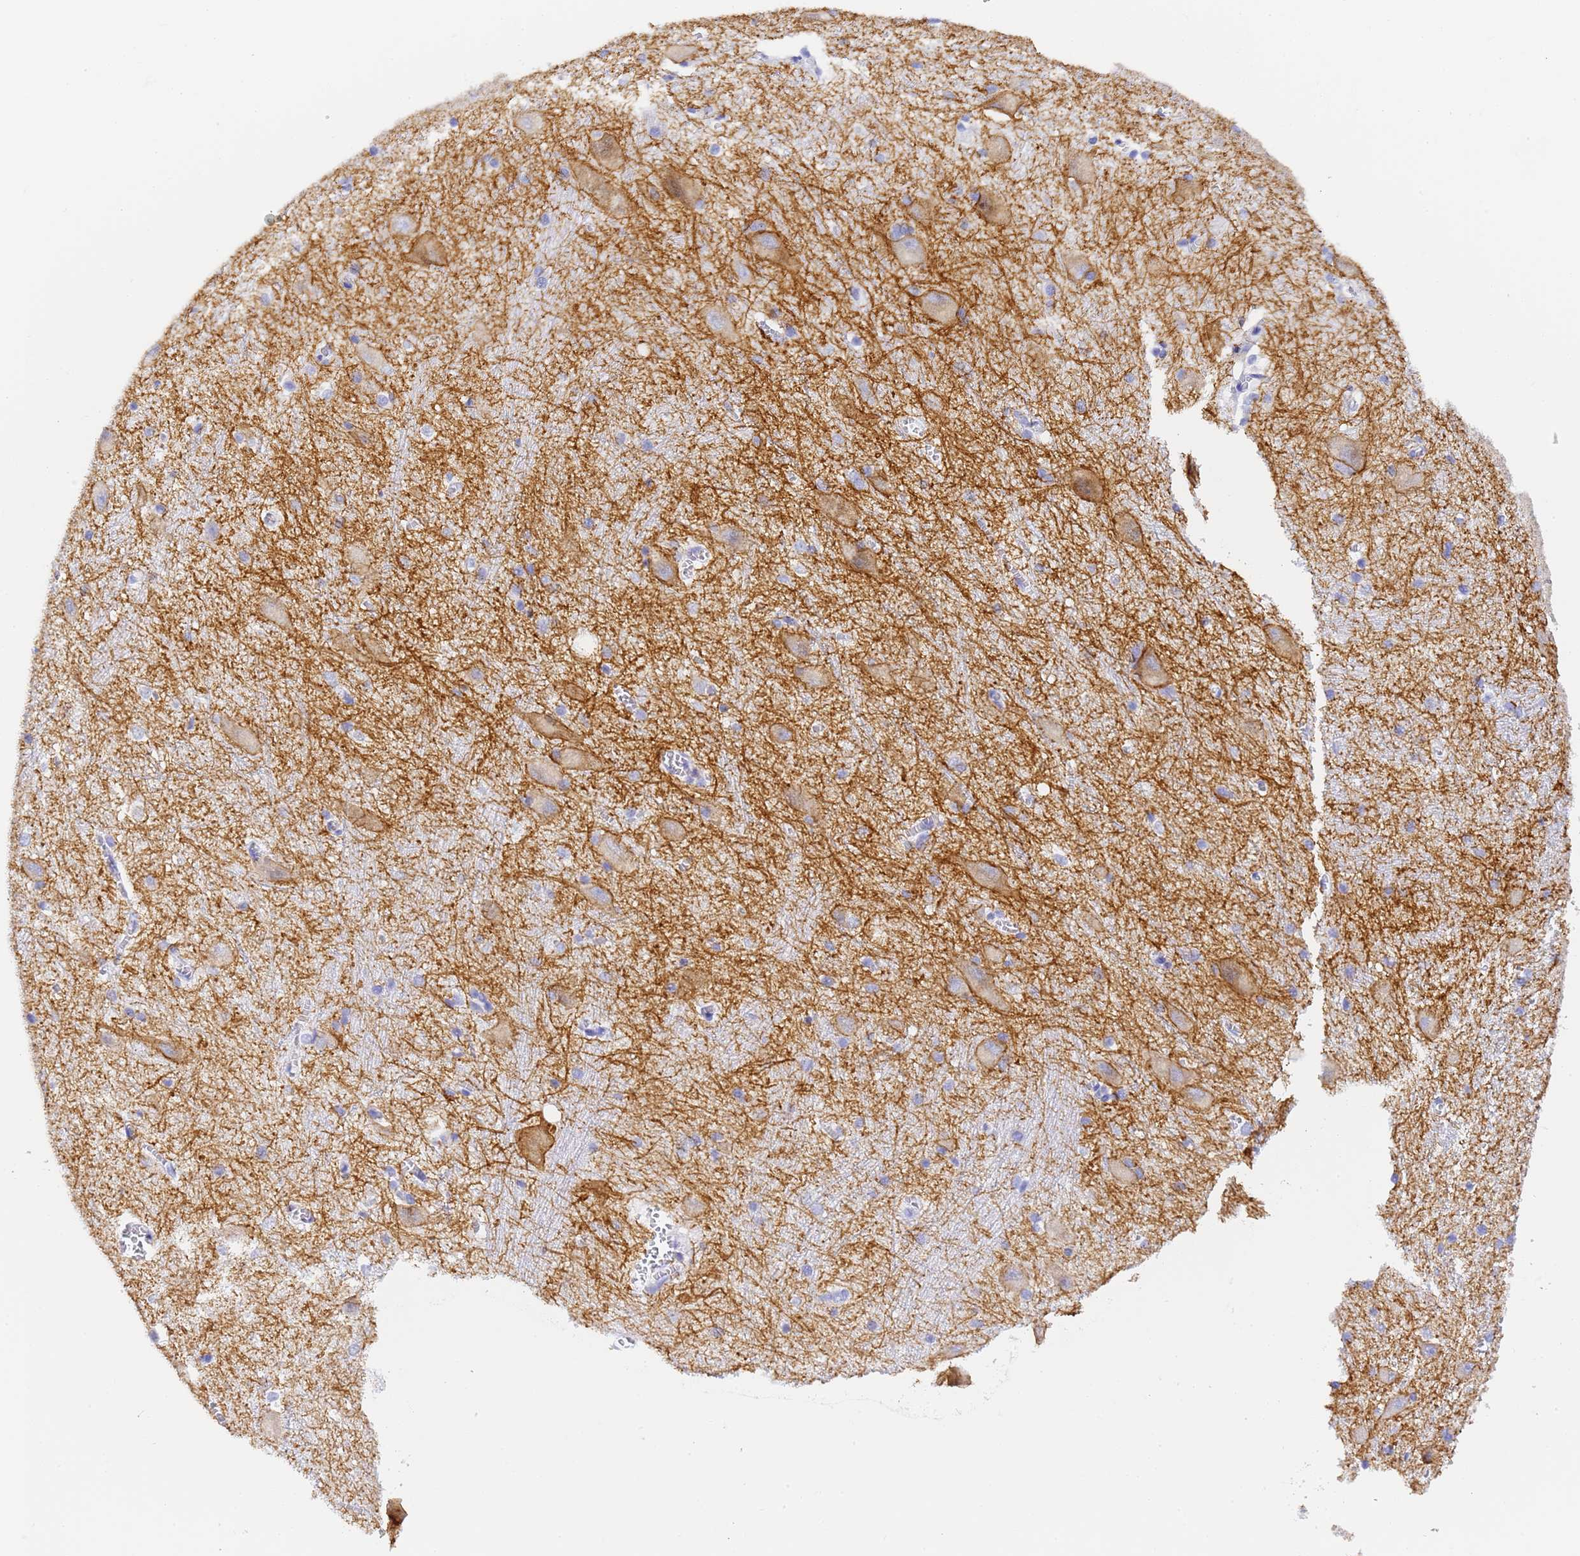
{"staining": {"intensity": "negative", "quantity": "none", "location": "none"}, "tissue": "caudate", "cell_type": "Glial cells", "image_type": "normal", "snomed": [{"axis": "morphology", "description": "Normal tissue, NOS"}, {"axis": "topography", "description": "Lateral ventricle wall"}], "caption": "DAB immunohistochemical staining of unremarkable caudate exhibits no significant positivity in glial cells.", "gene": "GABRA1", "patient": {"sex": "male", "age": 37}}